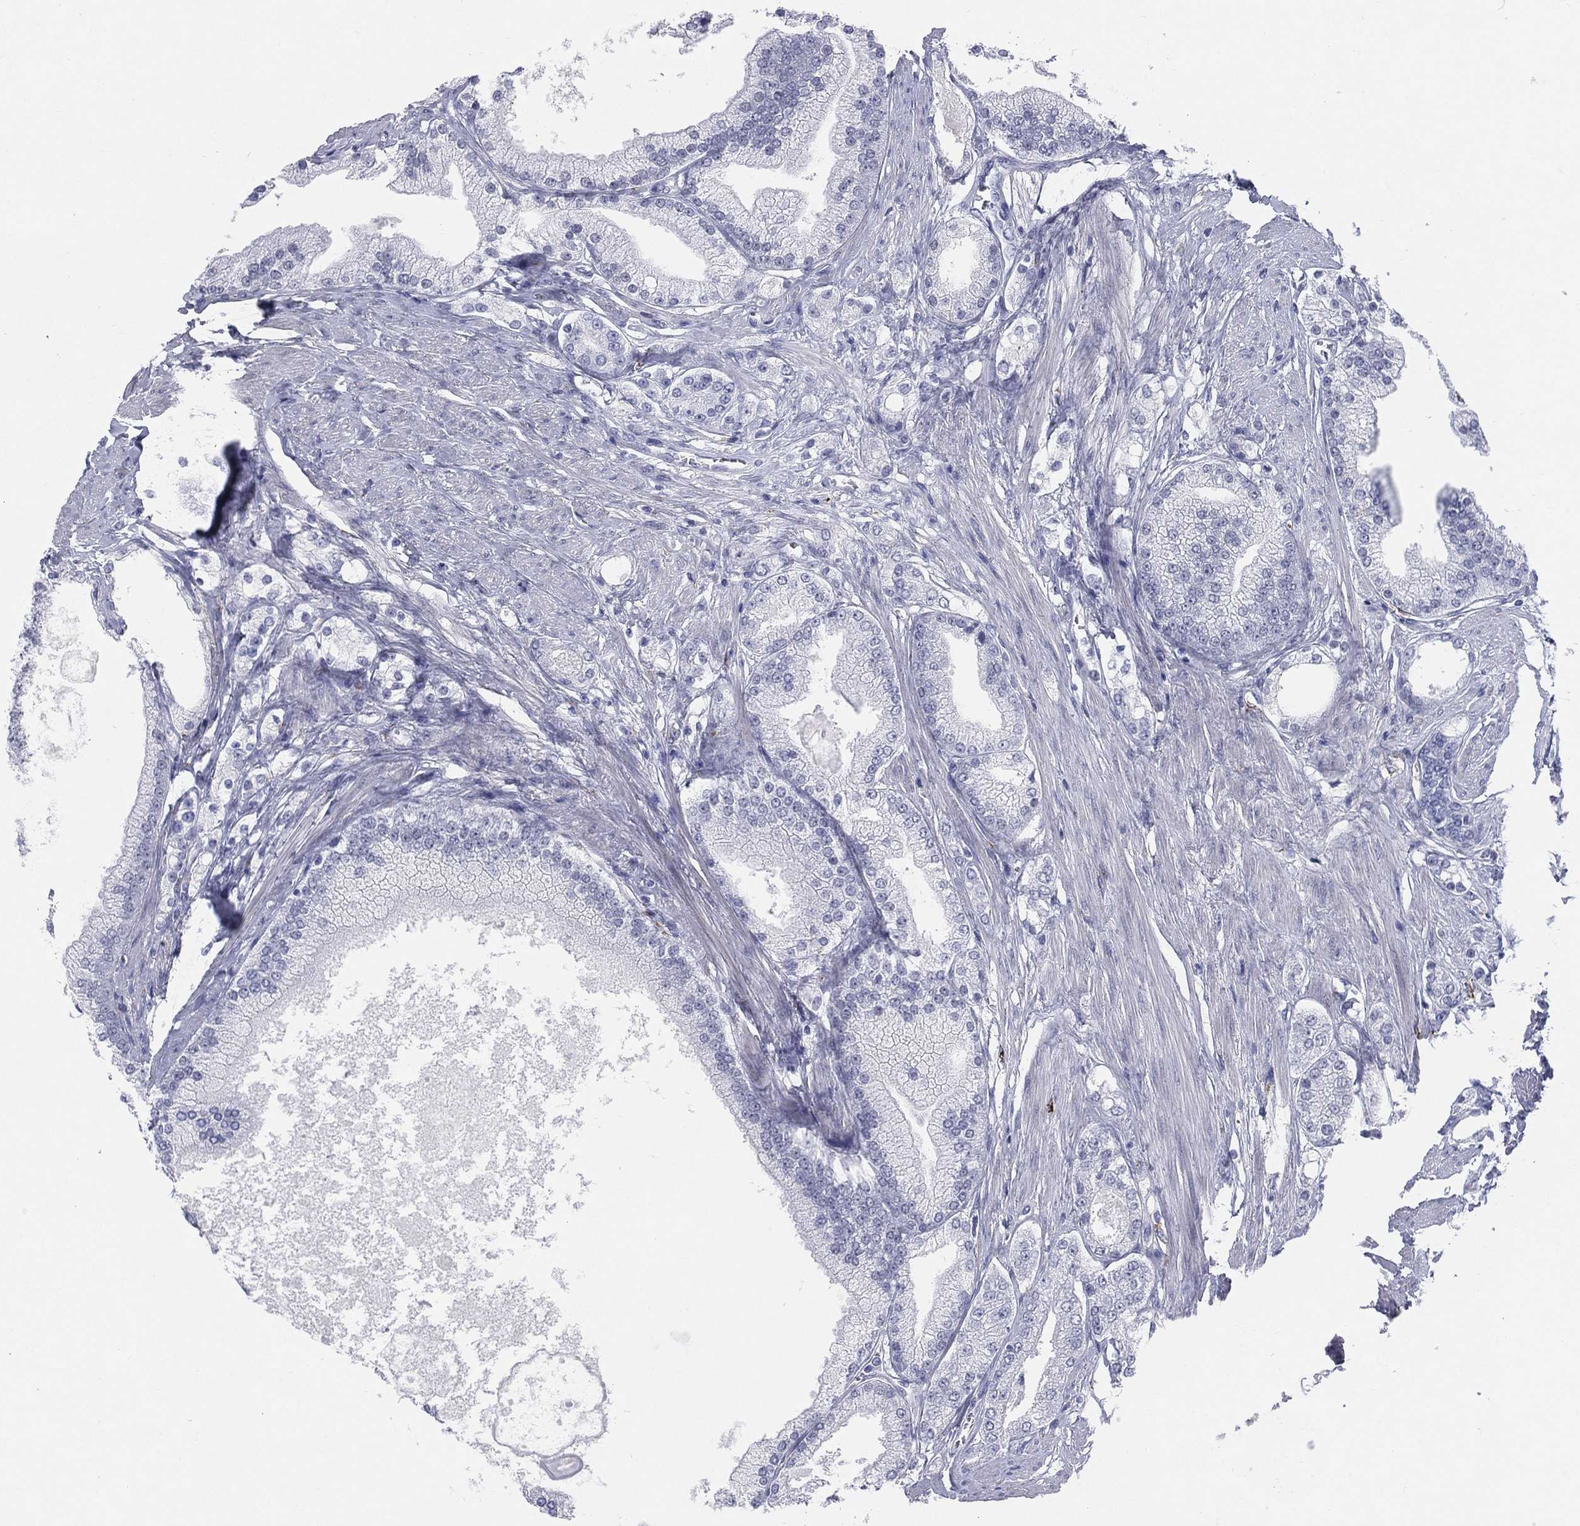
{"staining": {"intensity": "negative", "quantity": "none", "location": "none"}, "tissue": "prostate cancer", "cell_type": "Tumor cells", "image_type": "cancer", "snomed": [{"axis": "morphology", "description": "Adenocarcinoma, NOS"}, {"axis": "topography", "description": "Prostate and seminal vesicle, NOS"}, {"axis": "topography", "description": "Prostate"}], "caption": "Immunohistochemistry of human prostate cancer (adenocarcinoma) displays no positivity in tumor cells.", "gene": "HLA-DOA", "patient": {"sex": "male", "age": 67}}